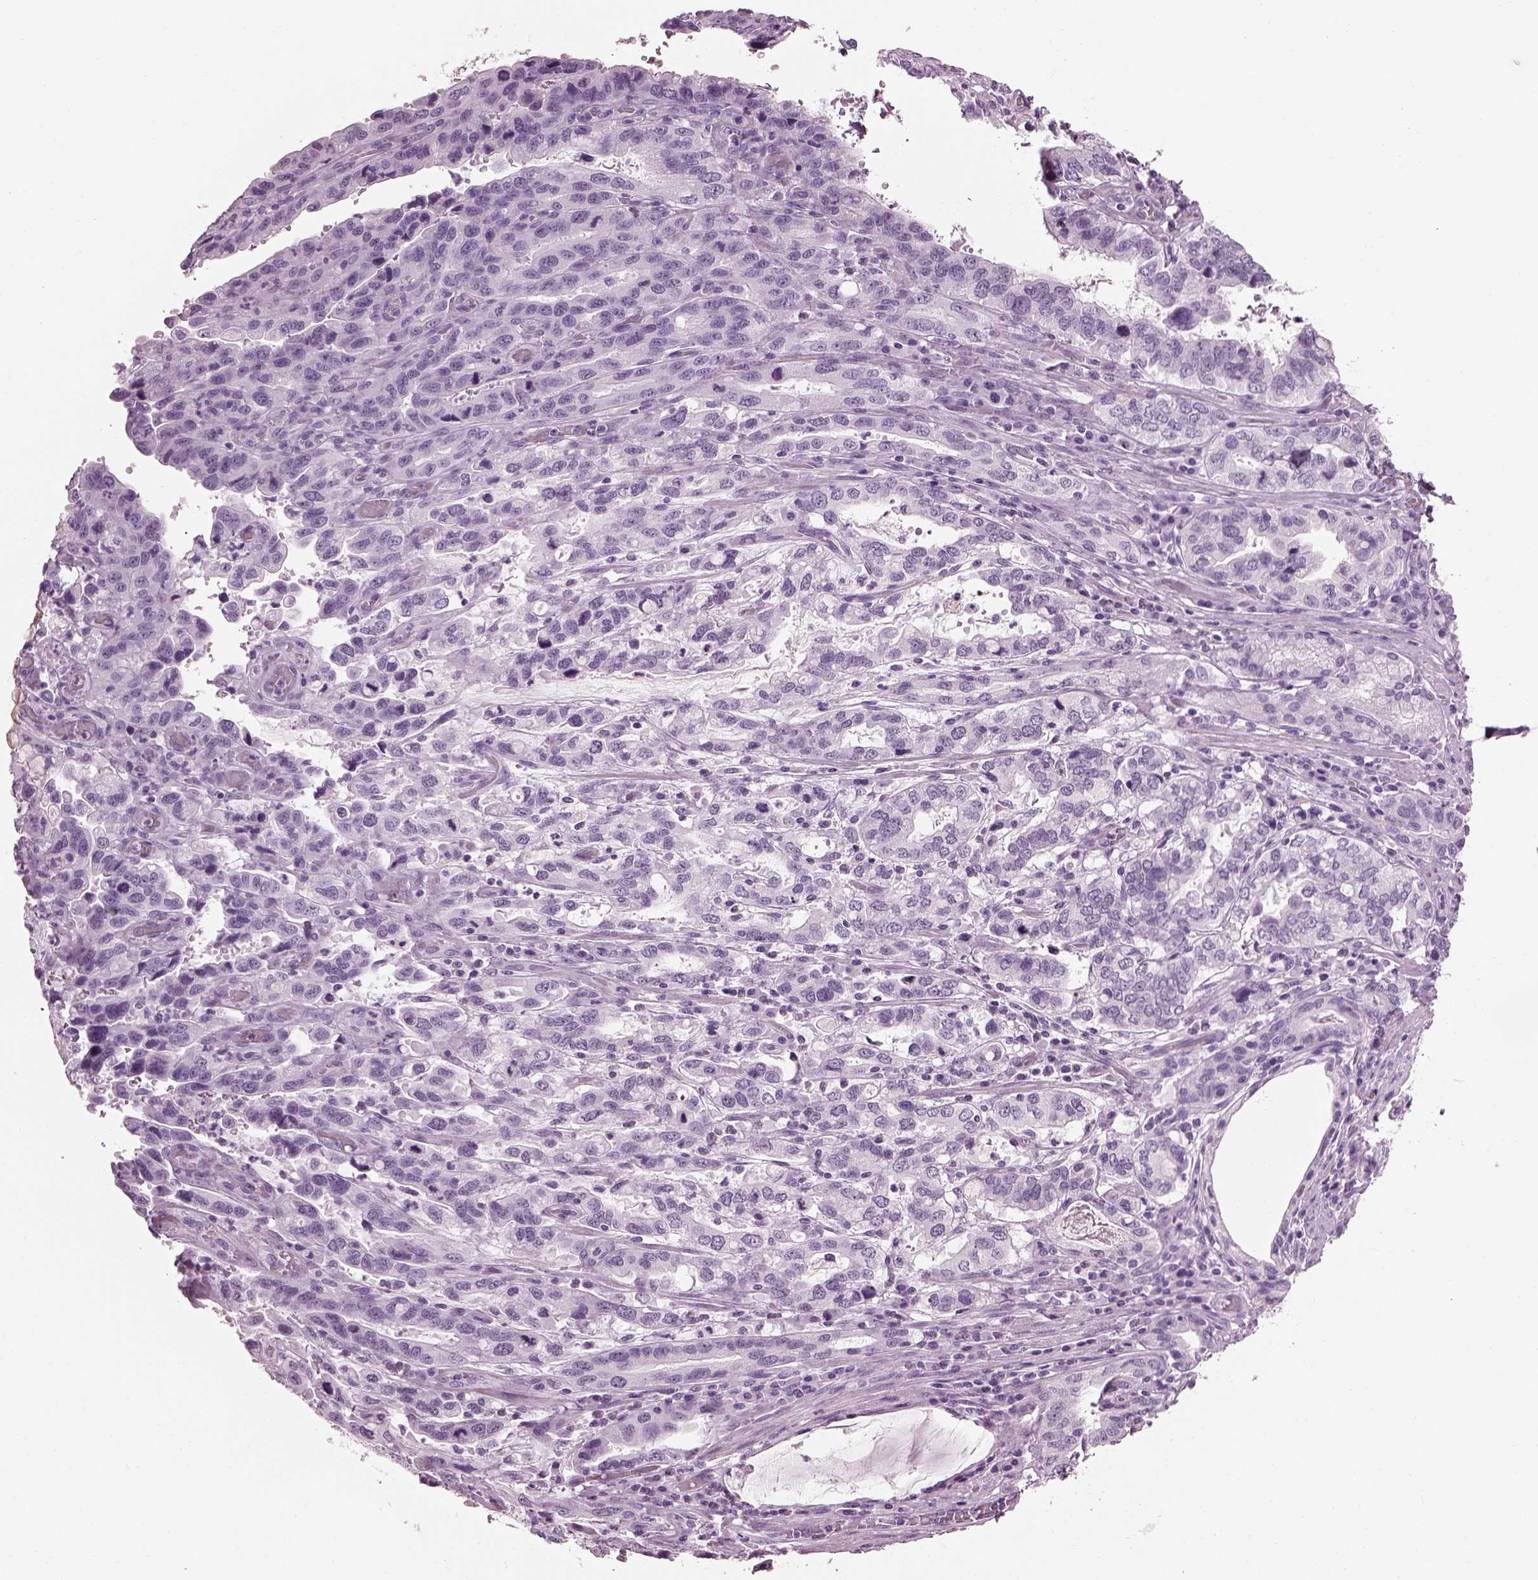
{"staining": {"intensity": "negative", "quantity": "none", "location": "none"}, "tissue": "stomach cancer", "cell_type": "Tumor cells", "image_type": "cancer", "snomed": [{"axis": "morphology", "description": "Adenocarcinoma, NOS"}, {"axis": "topography", "description": "Stomach, lower"}], "caption": "An immunohistochemistry (IHC) image of stomach cancer (adenocarcinoma) is shown. There is no staining in tumor cells of stomach cancer (adenocarcinoma).", "gene": "ADGRG2", "patient": {"sex": "female", "age": 76}}